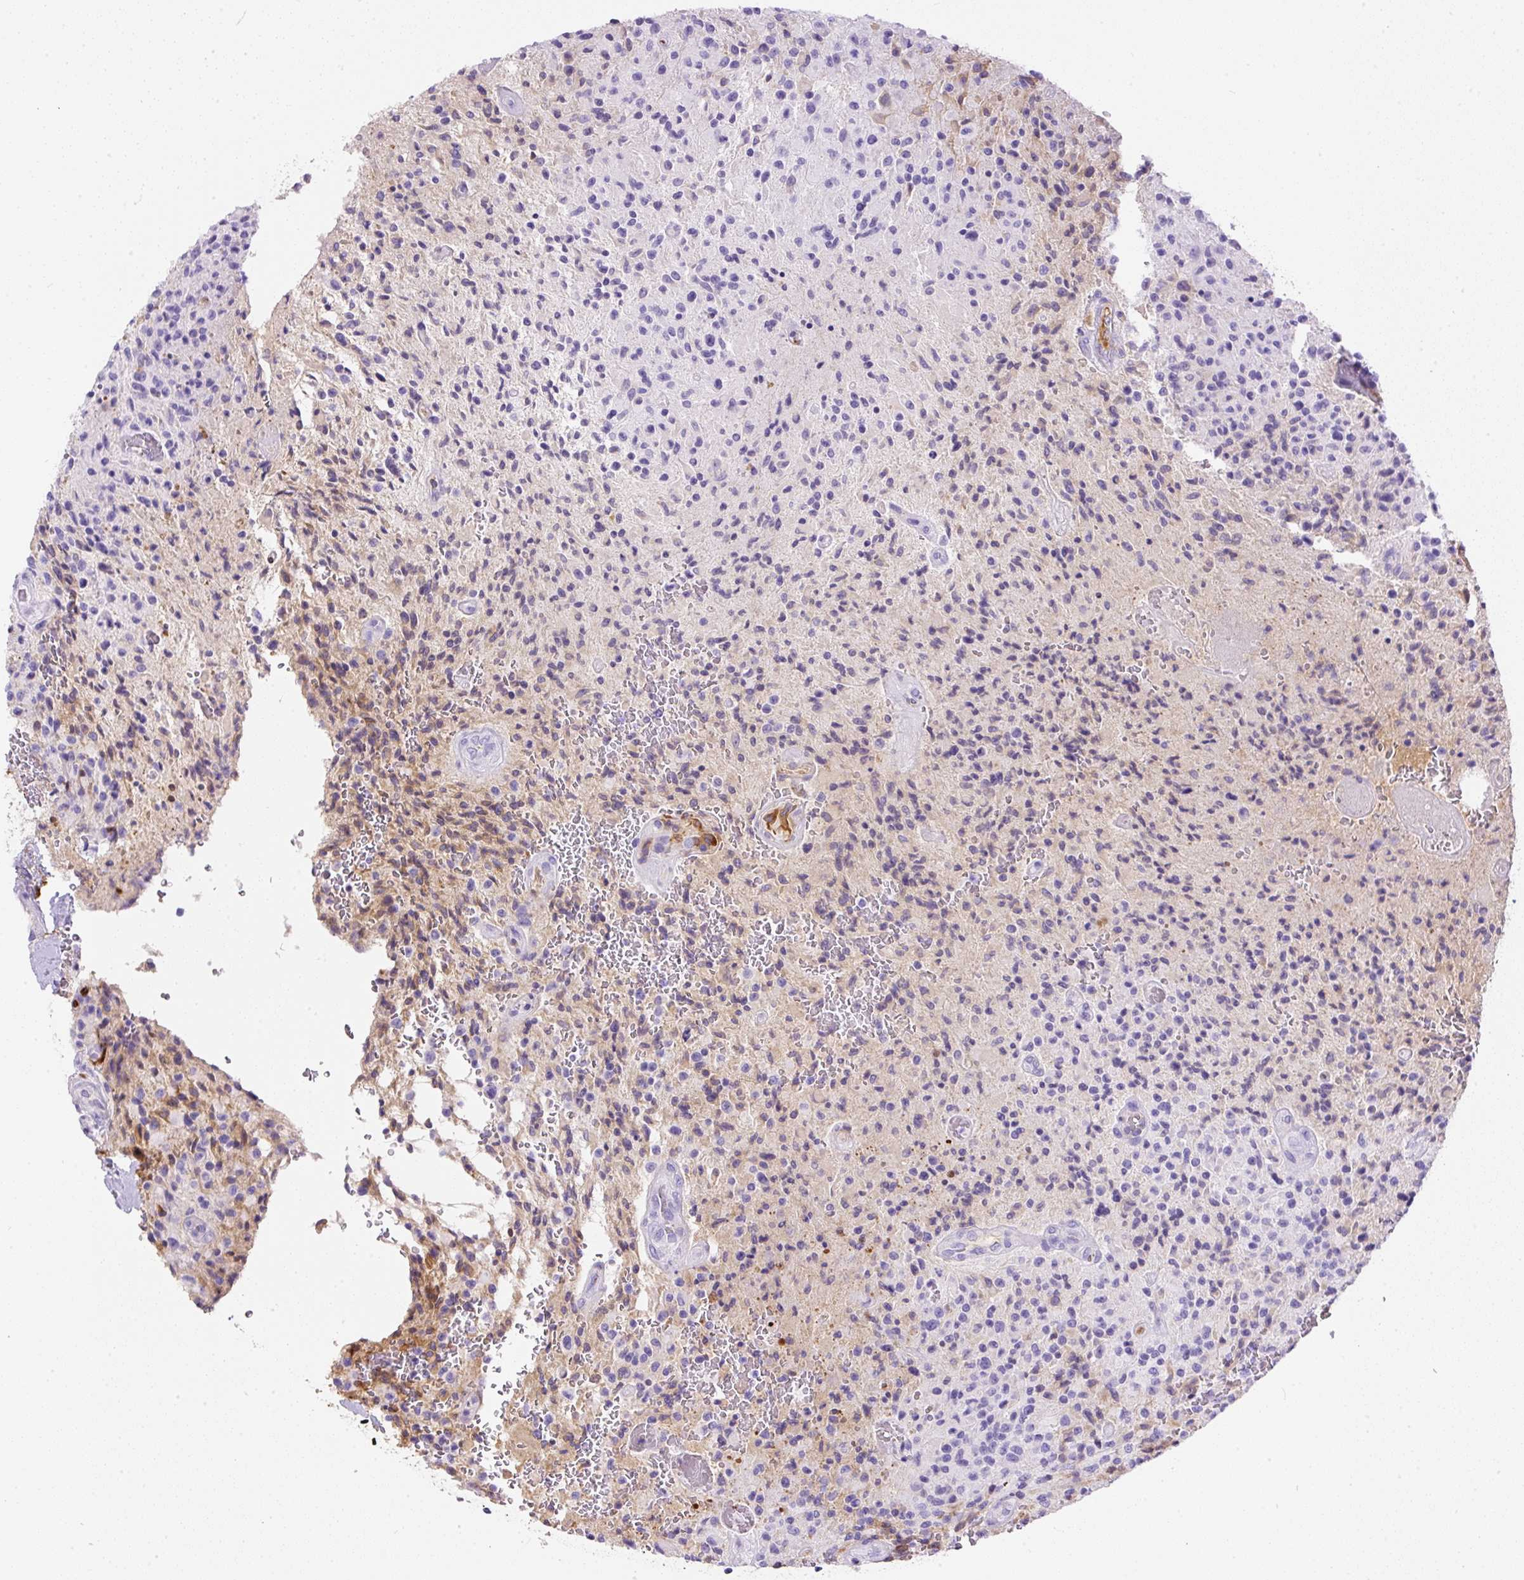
{"staining": {"intensity": "negative", "quantity": "none", "location": "none"}, "tissue": "glioma", "cell_type": "Tumor cells", "image_type": "cancer", "snomed": [{"axis": "morphology", "description": "Normal tissue, NOS"}, {"axis": "morphology", "description": "Glioma, malignant, High grade"}, {"axis": "topography", "description": "Cerebral cortex"}], "caption": "Tumor cells are negative for brown protein staining in high-grade glioma (malignant).", "gene": "APCS", "patient": {"sex": "male", "age": 56}}